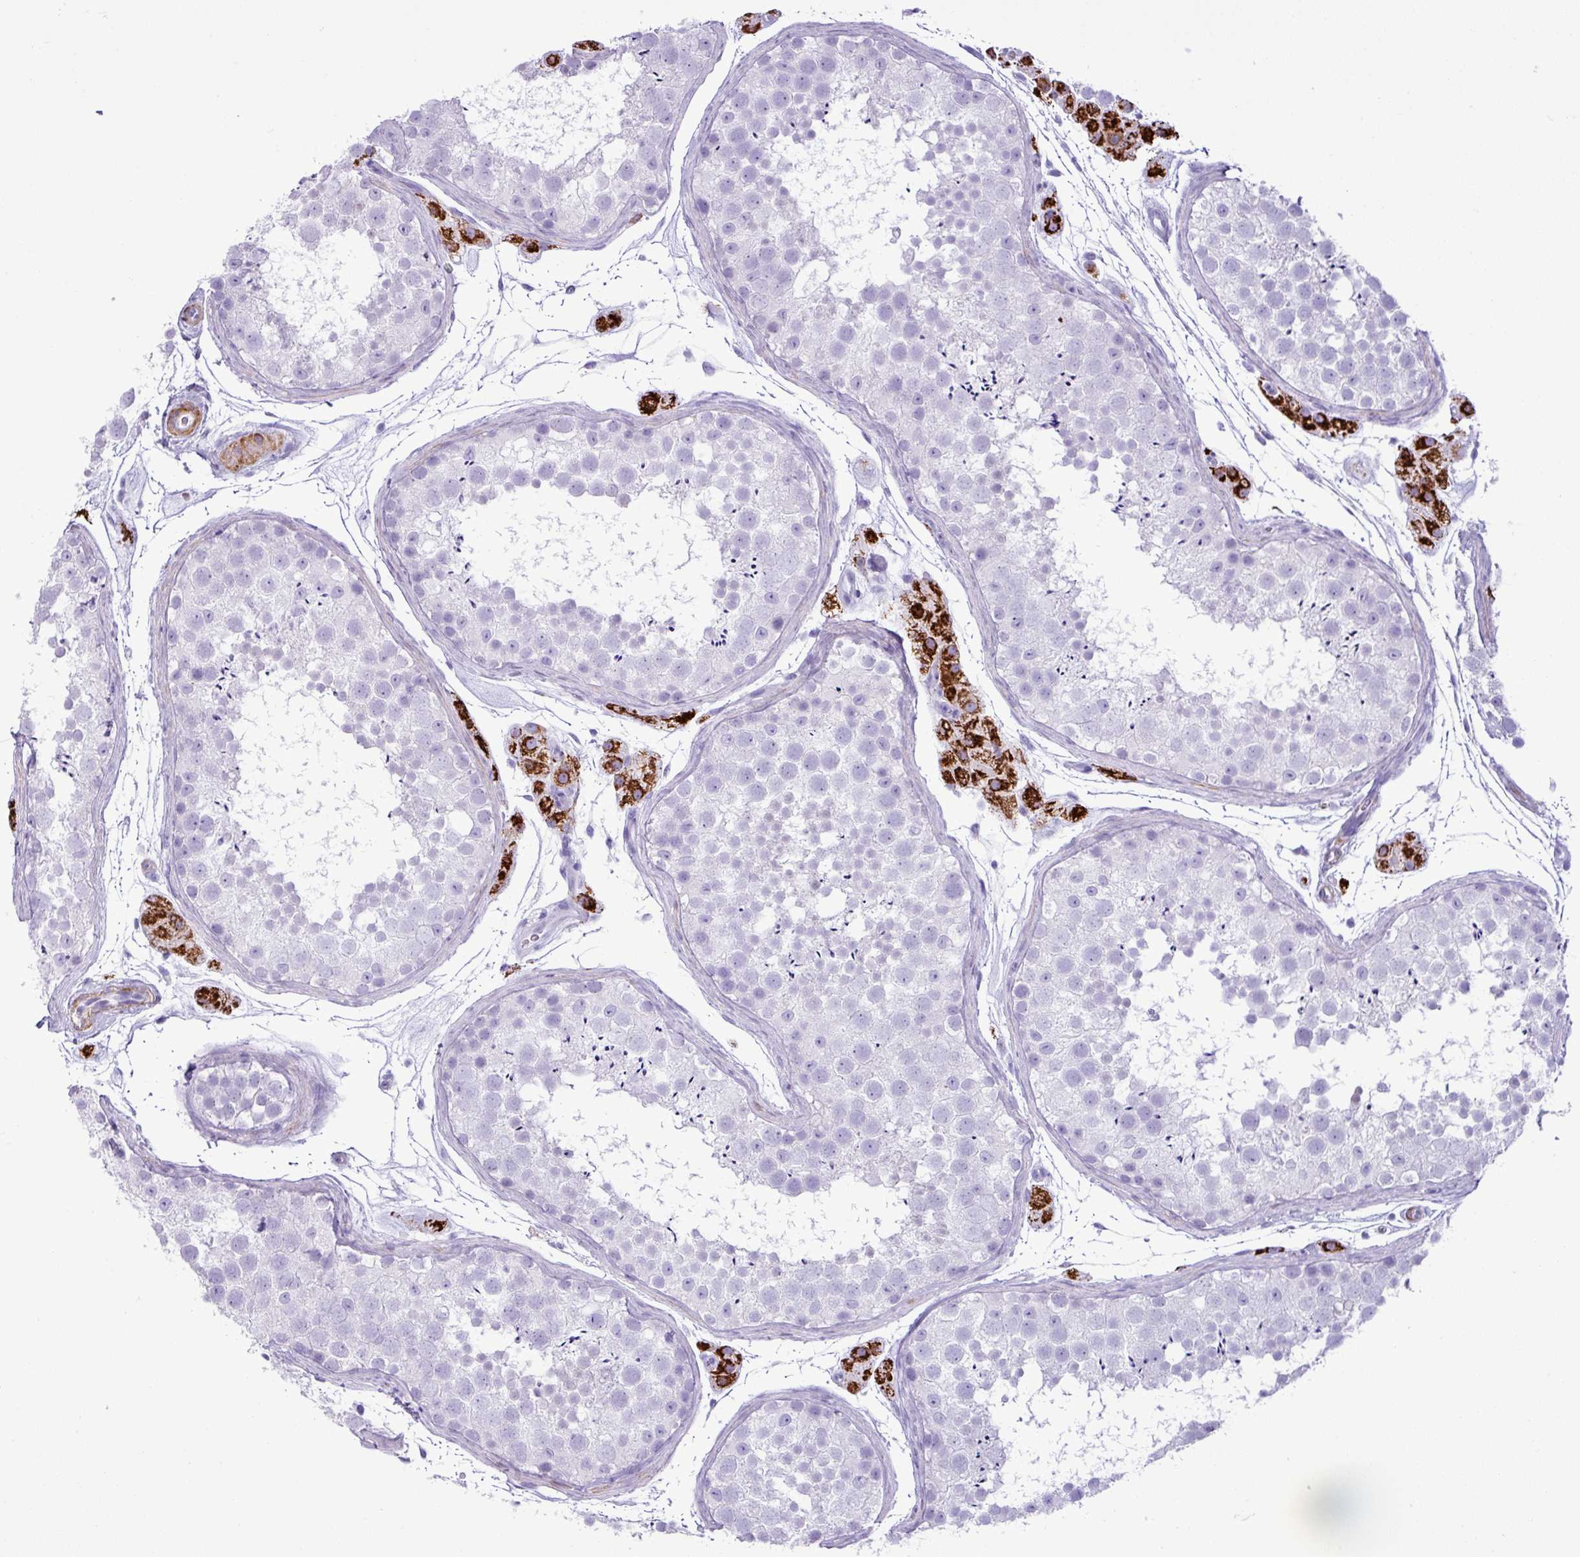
{"staining": {"intensity": "negative", "quantity": "none", "location": "none"}, "tissue": "testis", "cell_type": "Cells in seminiferous ducts", "image_type": "normal", "snomed": [{"axis": "morphology", "description": "Normal tissue, NOS"}, {"axis": "topography", "description": "Testis"}], "caption": "An immunohistochemistry (IHC) photomicrograph of benign testis is shown. There is no staining in cells in seminiferous ducts of testis. (Stains: DAB immunohistochemistry with hematoxylin counter stain, Microscopy: brightfield microscopy at high magnification).", "gene": "ZSCAN5A", "patient": {"sex": "male", "age": 41}}